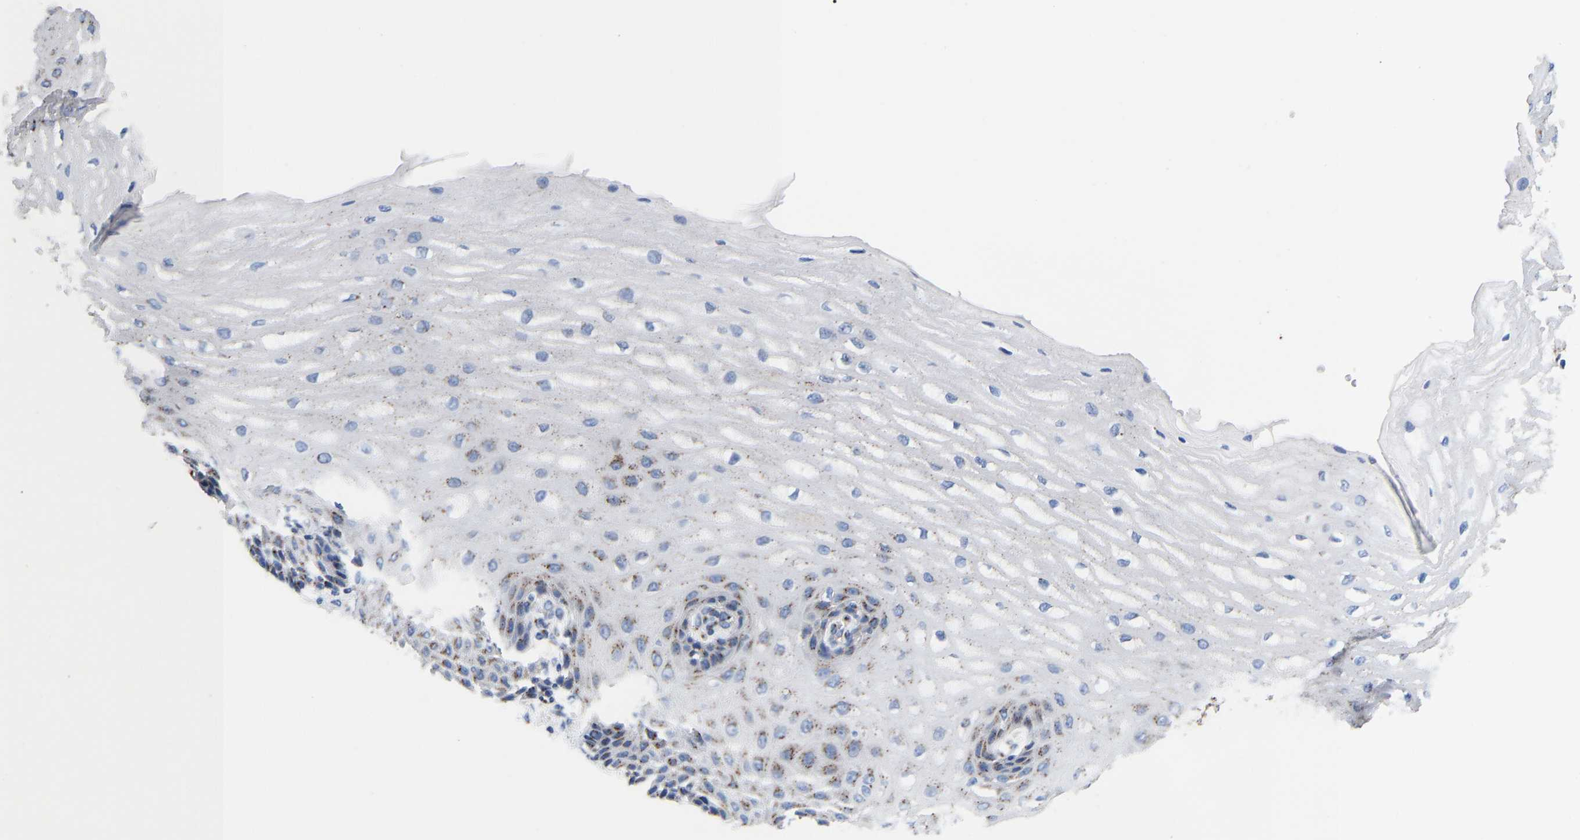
{"staining": {"intensity": "moderate", "quantity": ">75%", "location": "cytoplasmic/membranous"}, "tissue": "esophagus", "cell_type": "Squamous epithelial cells", "image_type": "normal", "snomed": [{"axis": "morphology", "description": "Normal tissue, NOS"}, {"axis": "topography", "description": "Esophagus"}], "caption": "Human esophagus stained with a brown dye shows moderate cytoplasmic/membranous positive staining in approximately >75% of squamous epithelial cells.", "gene": "TMEM87A", "patient": {"sex": "male", "age": 54}}